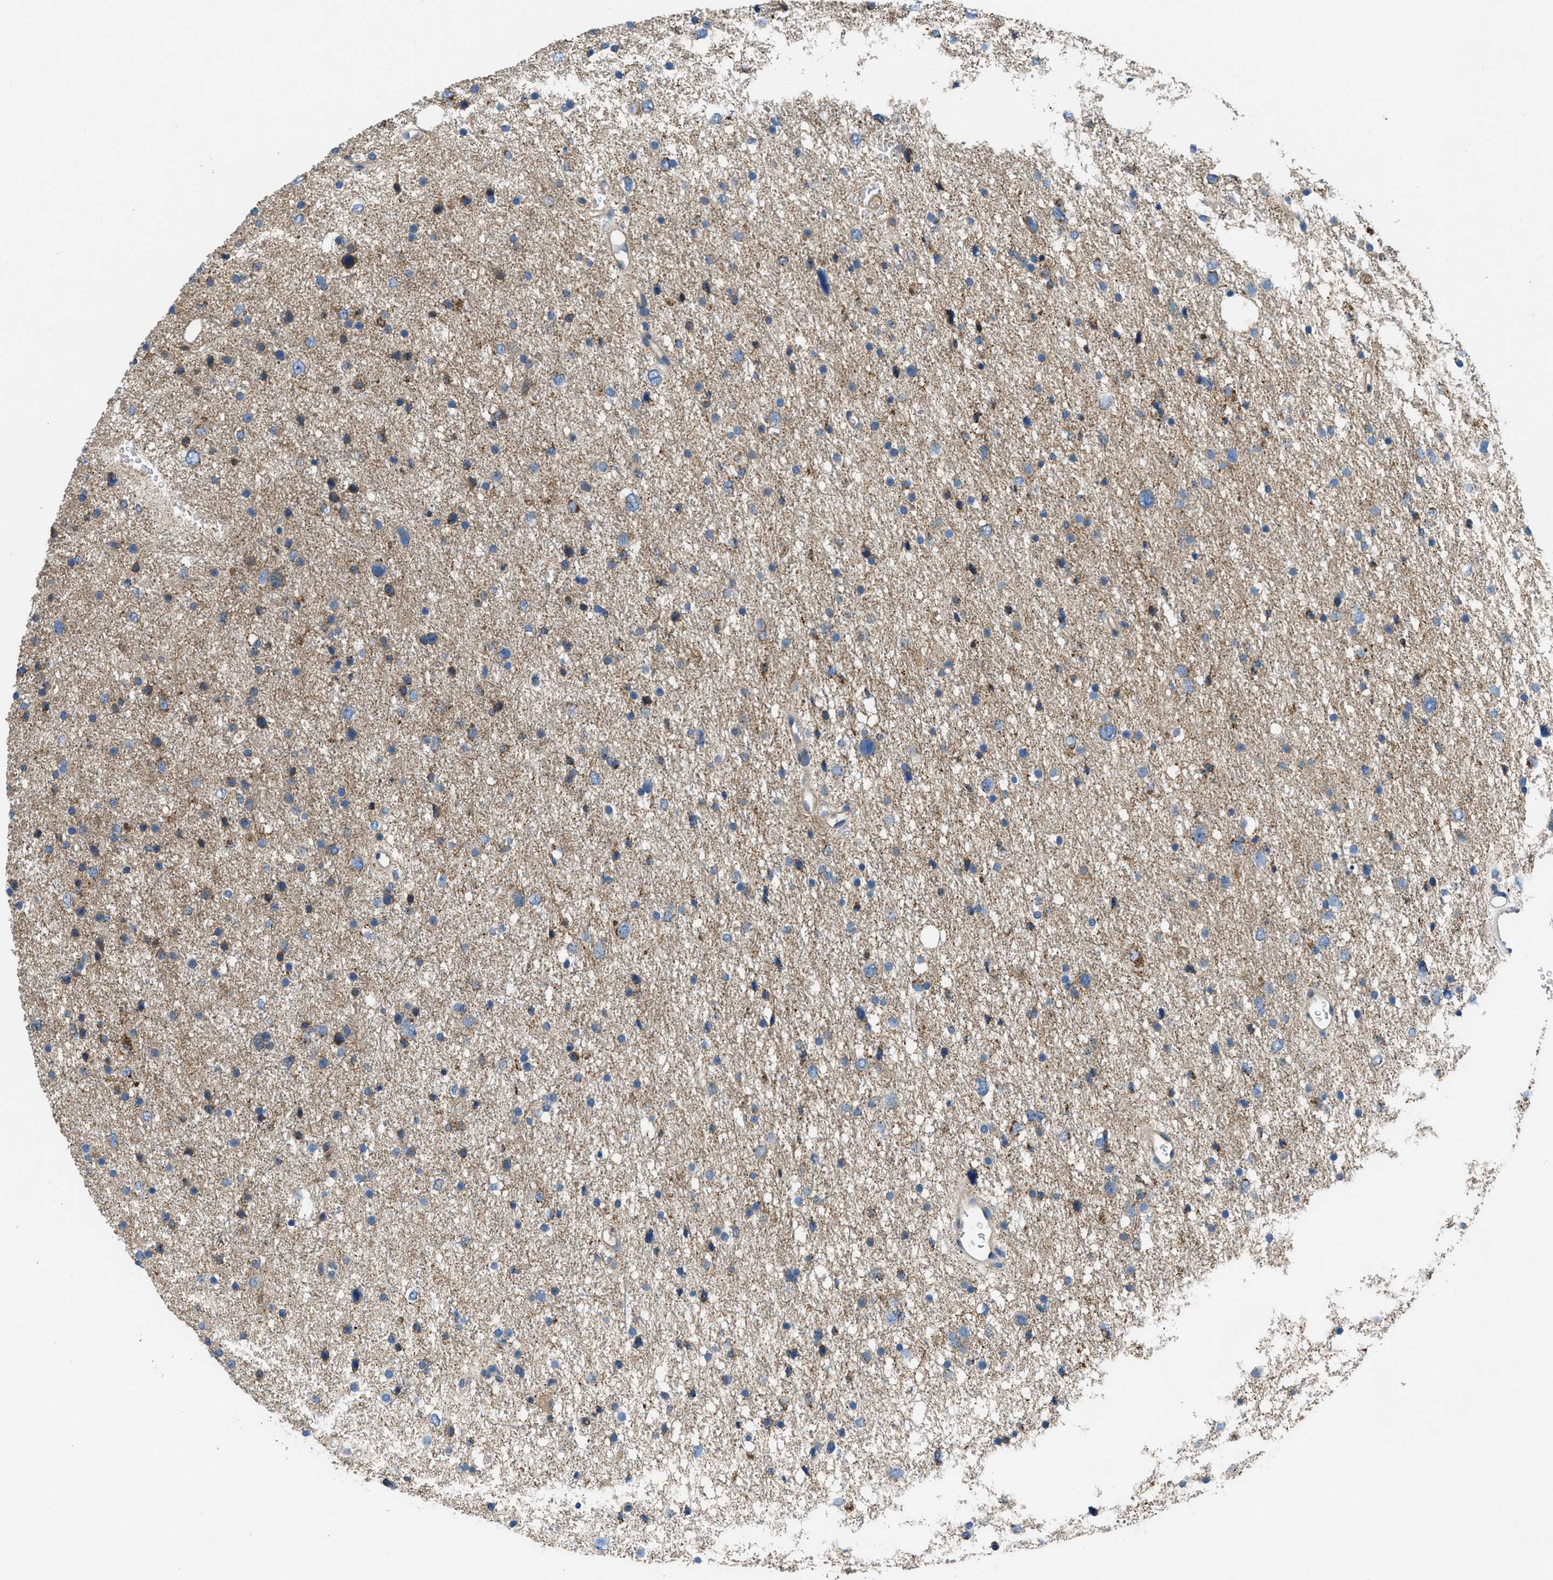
{"staining": {"intensity": "moderate", "quantity": "<25%", "location": "cytoplasmic/membranous"}, "tissue": "glioma", "cell_type": "Tumor cells", "image_type": "cancer", "snomed": [{"axis": "morphology", "description": "Glioma, malignant, Low grade"}, {"axis": "topography", "description": "Brain"}], "caption": "Low-grade glioma (malignant) stained with a brown dye reveals moderate cytoplasmic/membranous positive expression in about <25% of tumor cells.", "gene": "PIP5K1C", "patient": {"sex": "female", "age": 37}}